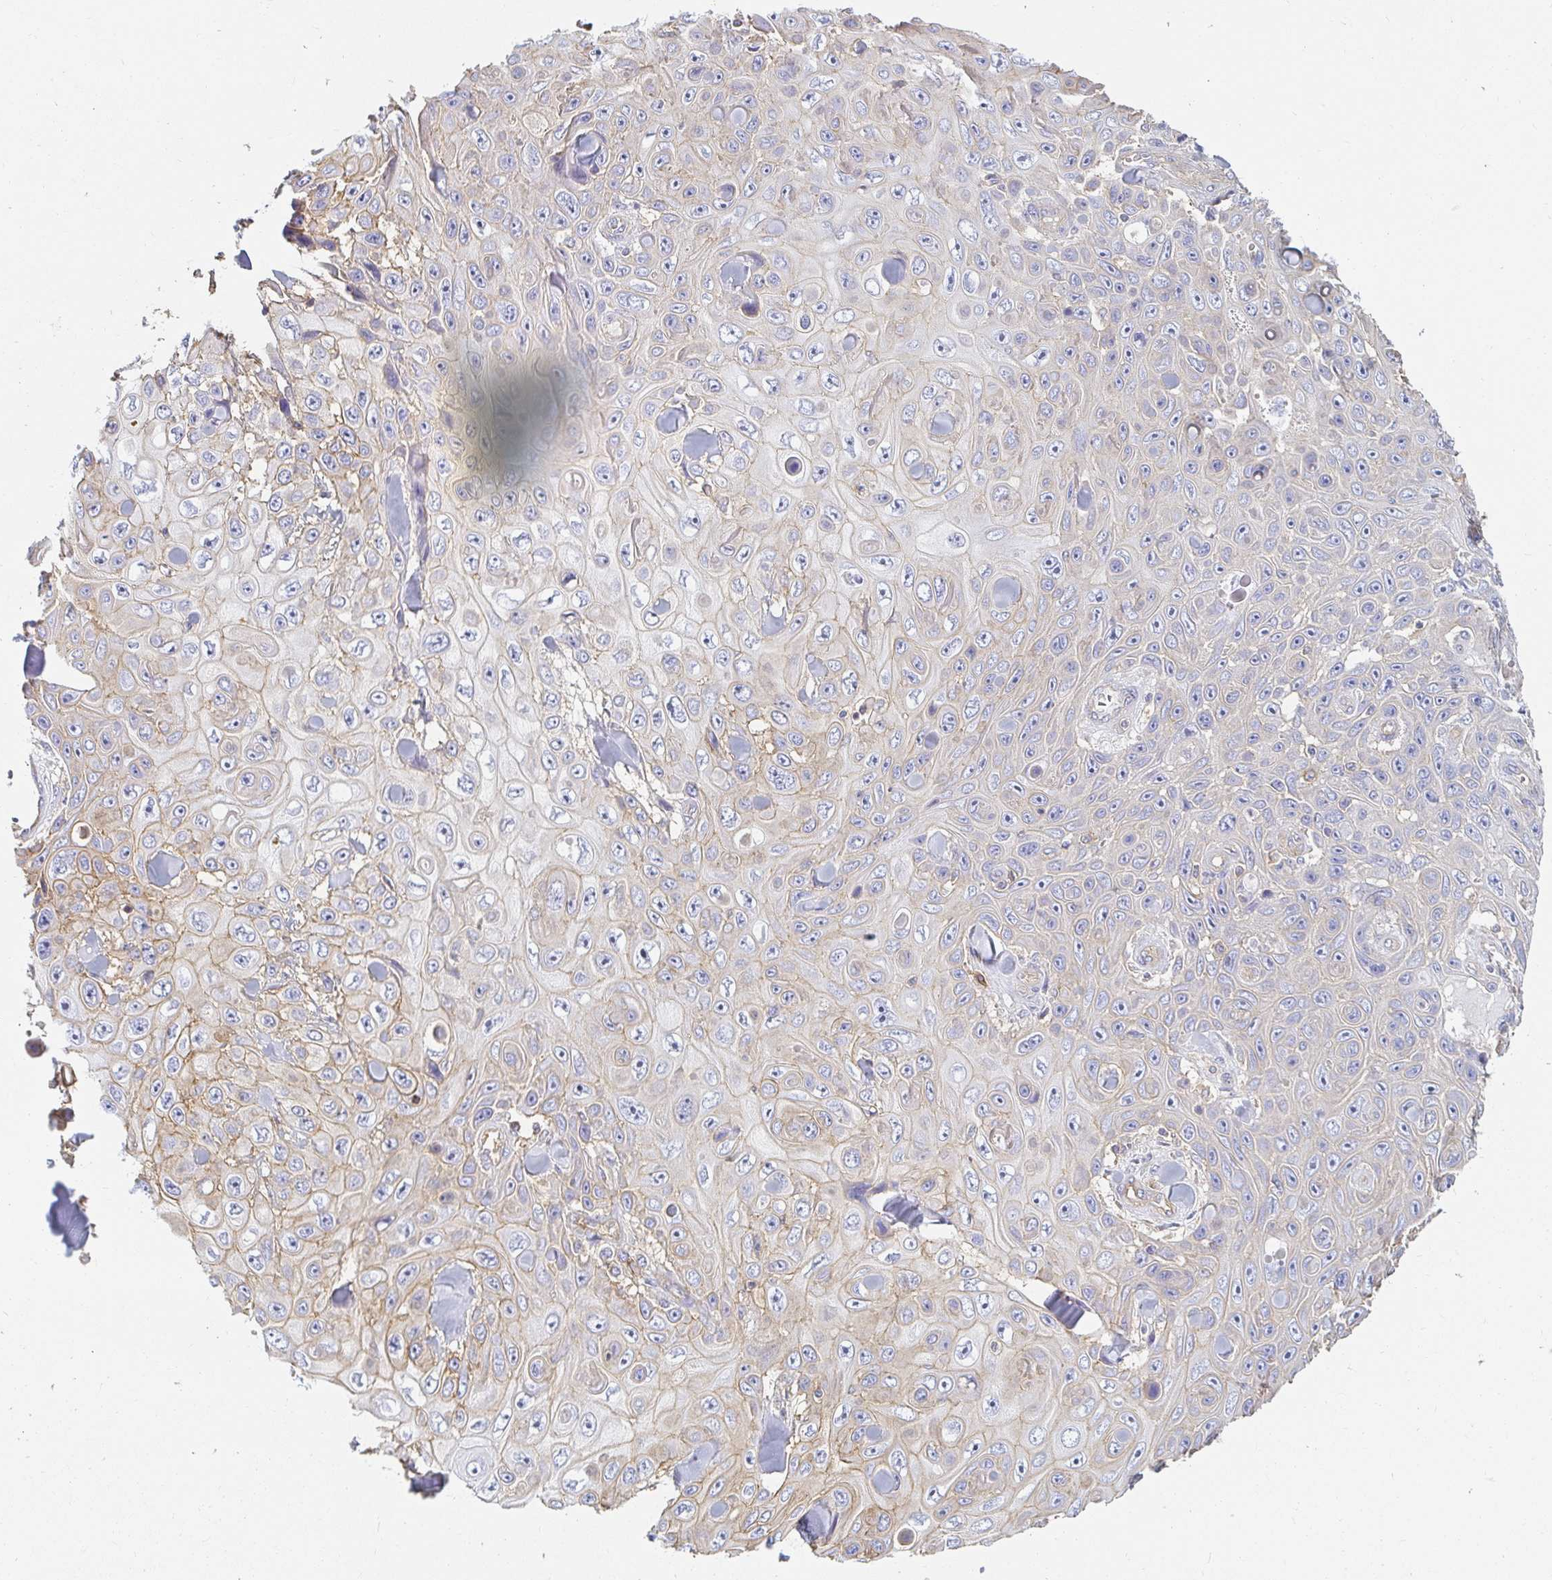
{"staining": {"intensity": "weak", "quantity": "25%-75%", "location": "cytoplasmic/membranous"}, "tissue": "skin cancer", "cell_type": "Tumor cells", "image_type": "cancer", "snomed": [{"axis": "morphology", "description": "Squamous cell carcinoma, NOS"}, {"axis": "topography", "description": "Skin"}], "caption": "Immunohistochemistry (IHC) (DAB) staining of human squamous cell carcinoma (skin) reveals weak cytoplasmic/membranous protein staining in approximately 25%-75% of tumor cells.", "gene": "TSPAN19", "patient": {"sex": "male", "age": 82}}